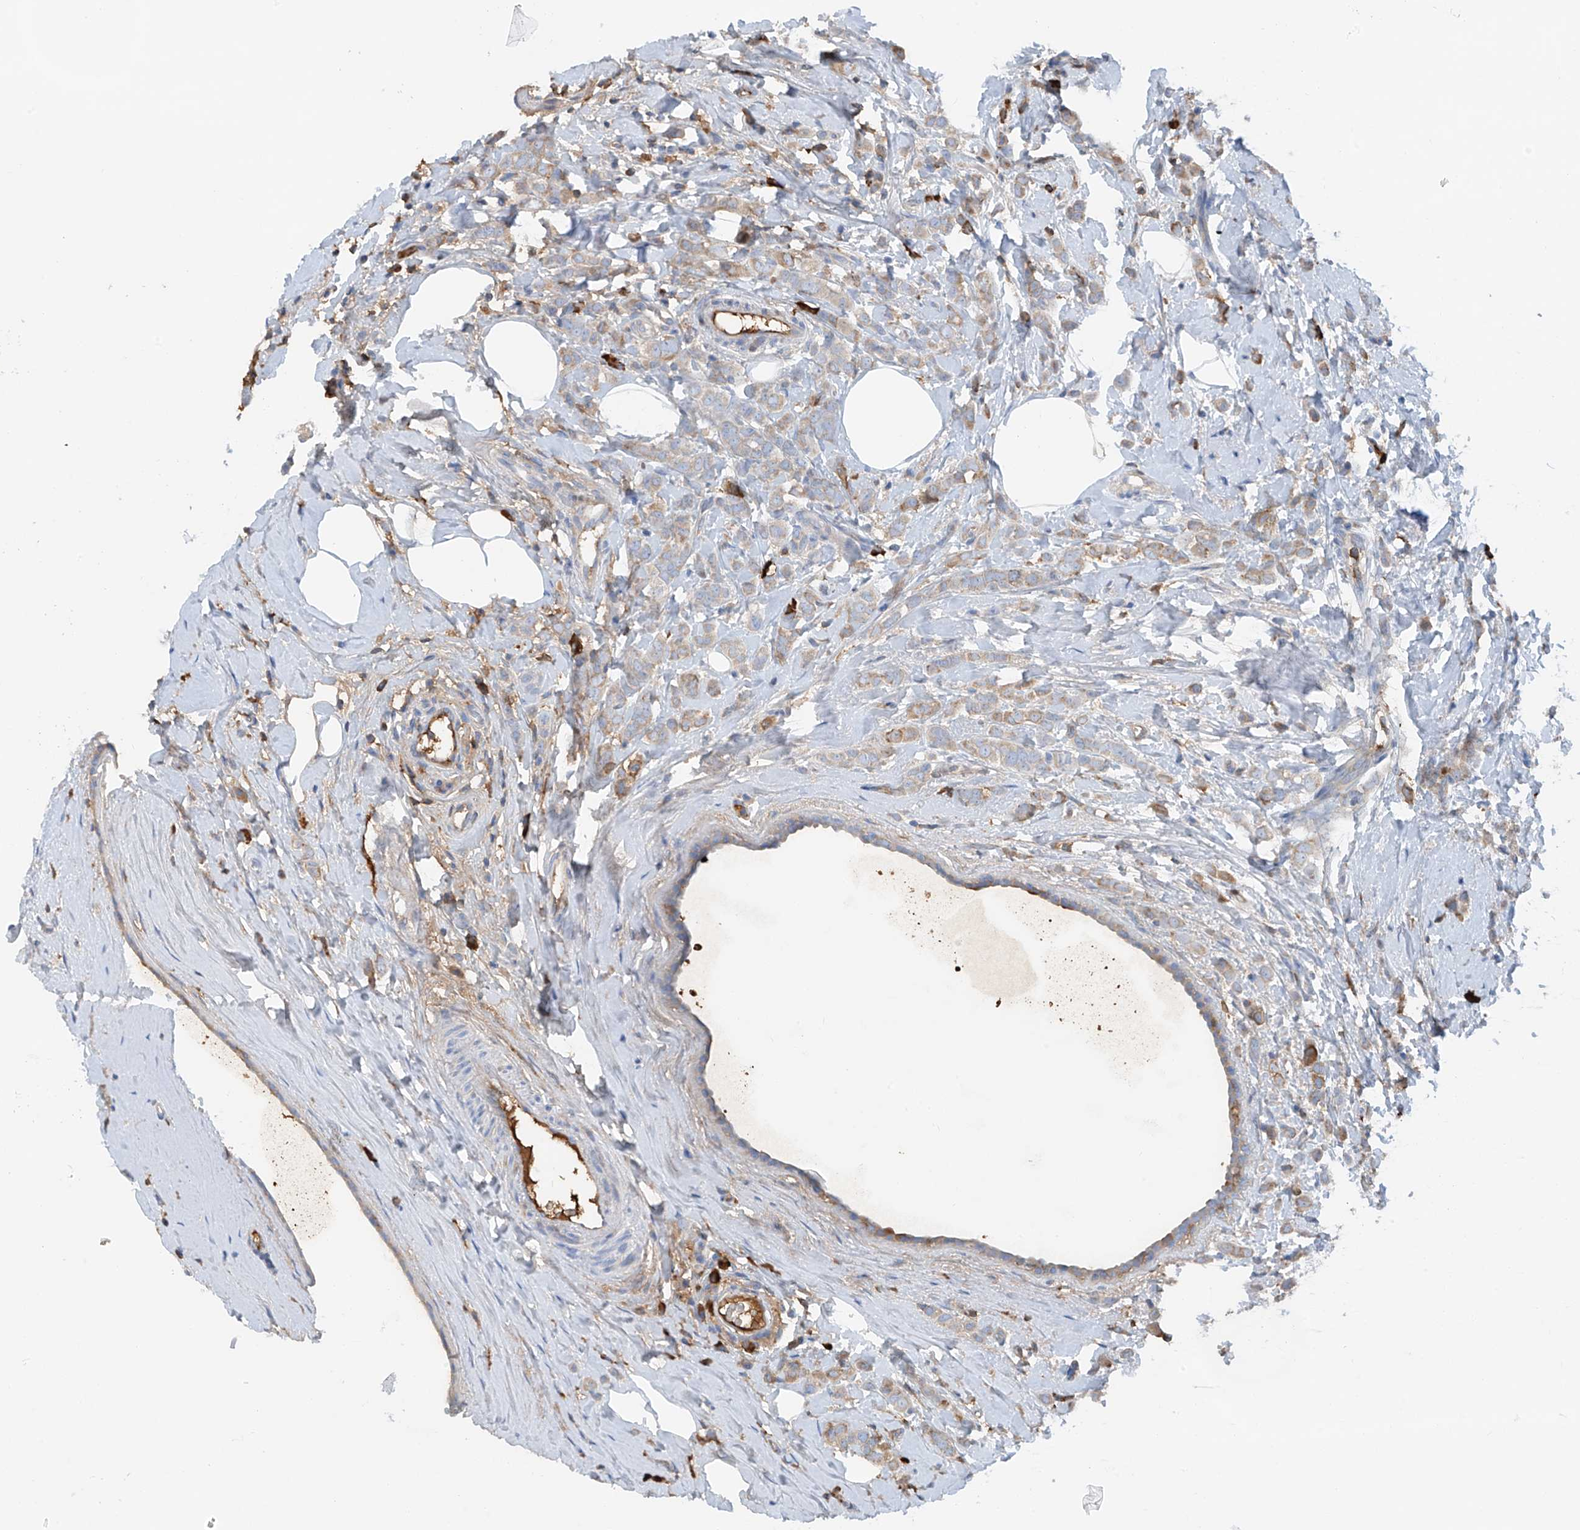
{"staining": {"intensity": "weak", "quantity": "25%-75%", "location": "cytoplasmic/membranous"}, "tissue": "breast cancer", "cell_type": "Tumor cells", "image_type": "cancer", "snomed": [{"axis": "morphology", "description": "Lobular carcinoma"}, {"axis": "topography", "description": "Breast"}], "caption": "IHC photomicrograph of breast cancer (lobular carcinoma) stained for a protein (brown), which reveals low levels of weak cytoplasmic/membranous expression in approximately 25%-75% of tumor cells.", "gene": "SLC5A11", "patient": {"sex": "female", "age": 47}}